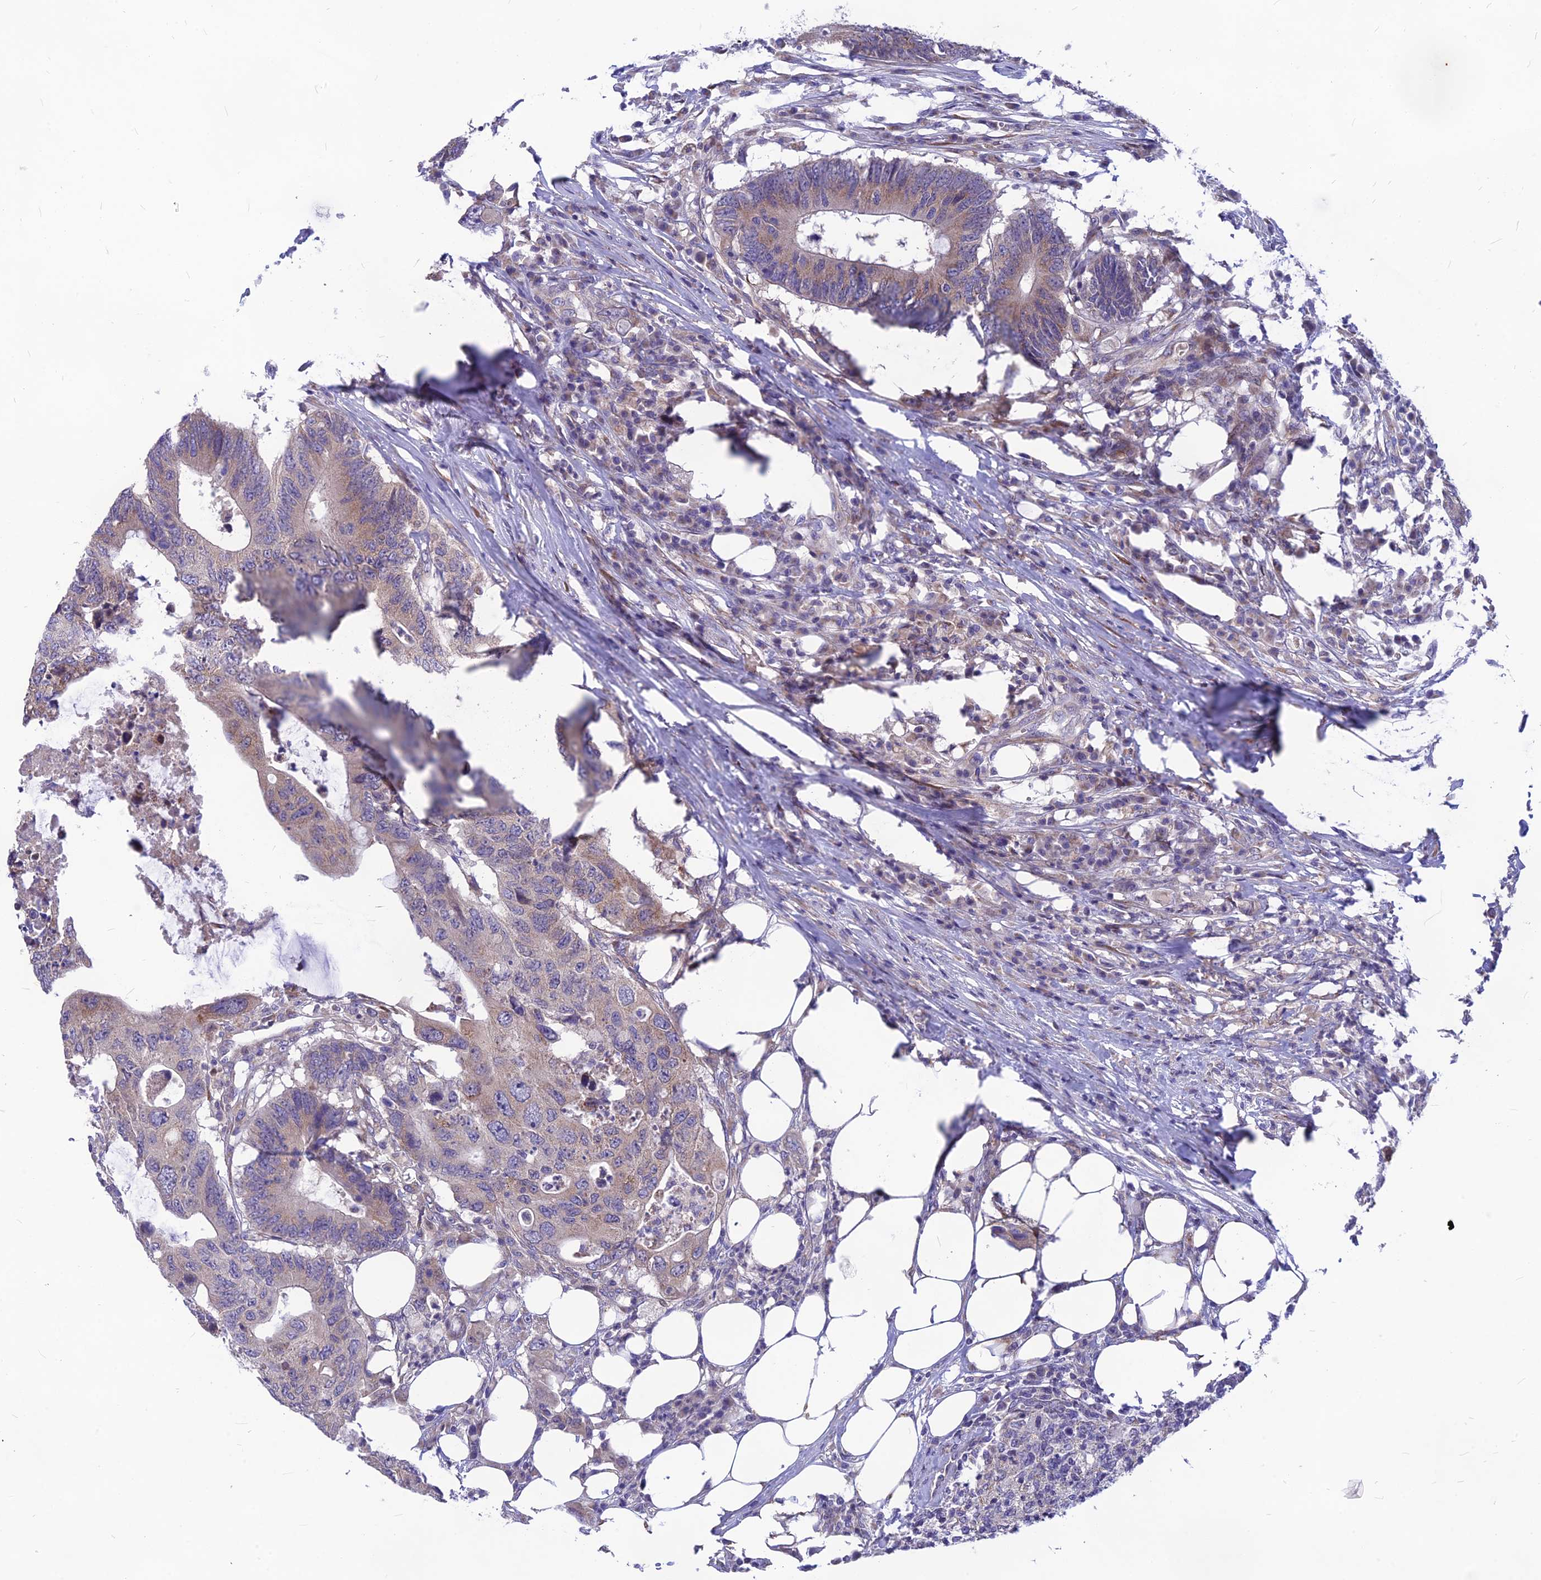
{"staining": {"intensity": "moderate", "quantity": "<25%", "location": "cytoplasmic/membranous"}, "tissue": "colorectal cancer", "cell_type": "Tumor cells", "image_type": "cancer", "snomed": [{"axis": "morphology", "description": "Adenocarcinoma, NOS"}, {"axis": "topography", "description": "Colon"}], "caption": "An image of human colorectal cancer stained for a protein demonstrates moderate cytoplasmic/membranous brown staining in tumor cells.", "gene": "PTCD2", "patient": {"sex": "male", "age": 71}}